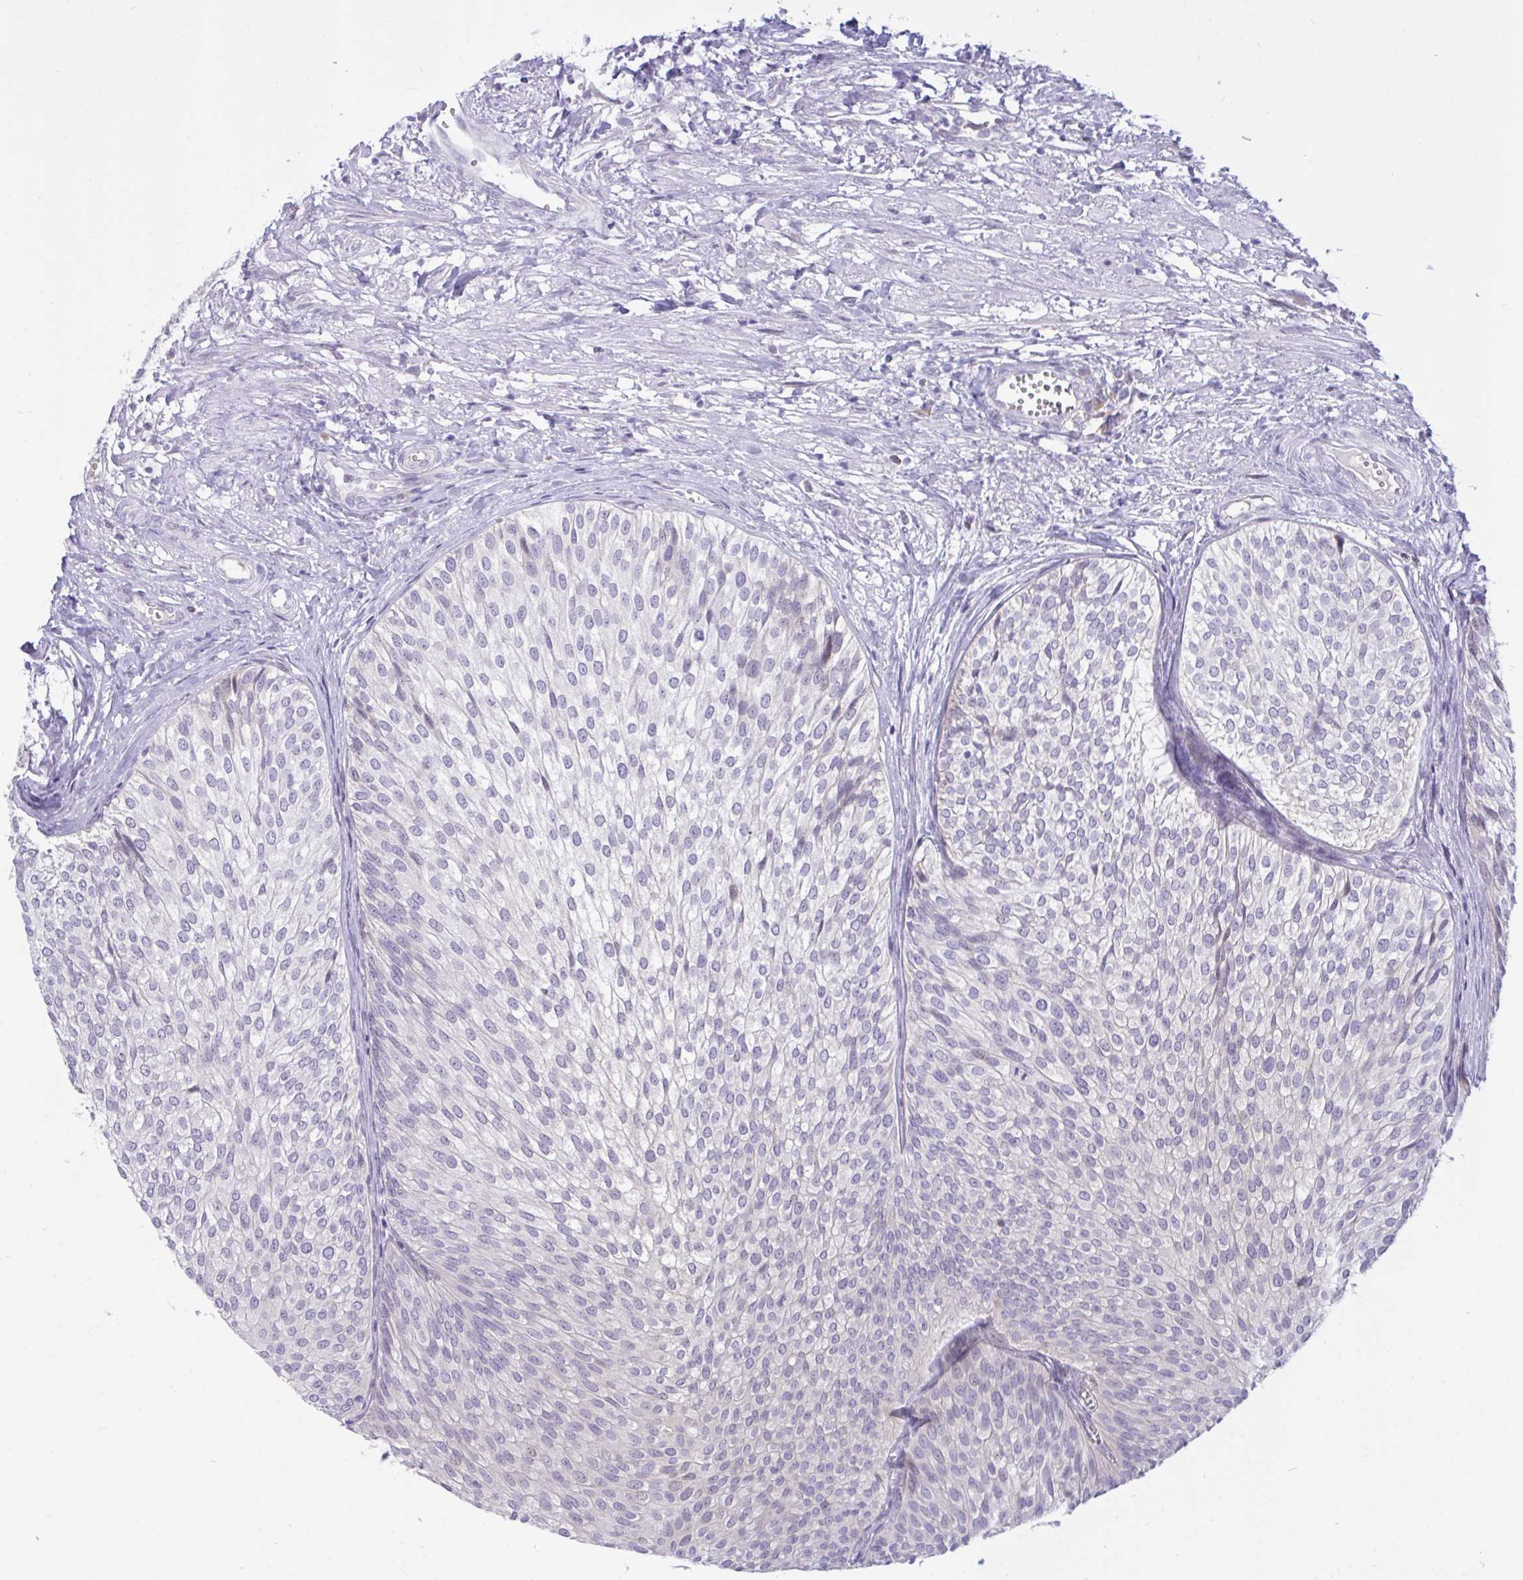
{"staining": {"intensity": "negative", "quantity": "none", "location": "none"}, "tissue": "urothelial cancer", "cell_type": "Tumor cells", "image_type": "cancer", "snomed": [{"axis": "morphology", "description": "Urothelial carcinoma, Low grade"}, {"axis": "topography", "description": "Urinary bladder"}], "caption": "Immunohistochemistry (IHC) of low-grade urothelial carcinoma shows no staining in tumor cells.", "gene": "EPOP", "patient": {"sex": "male", "age": 91}}